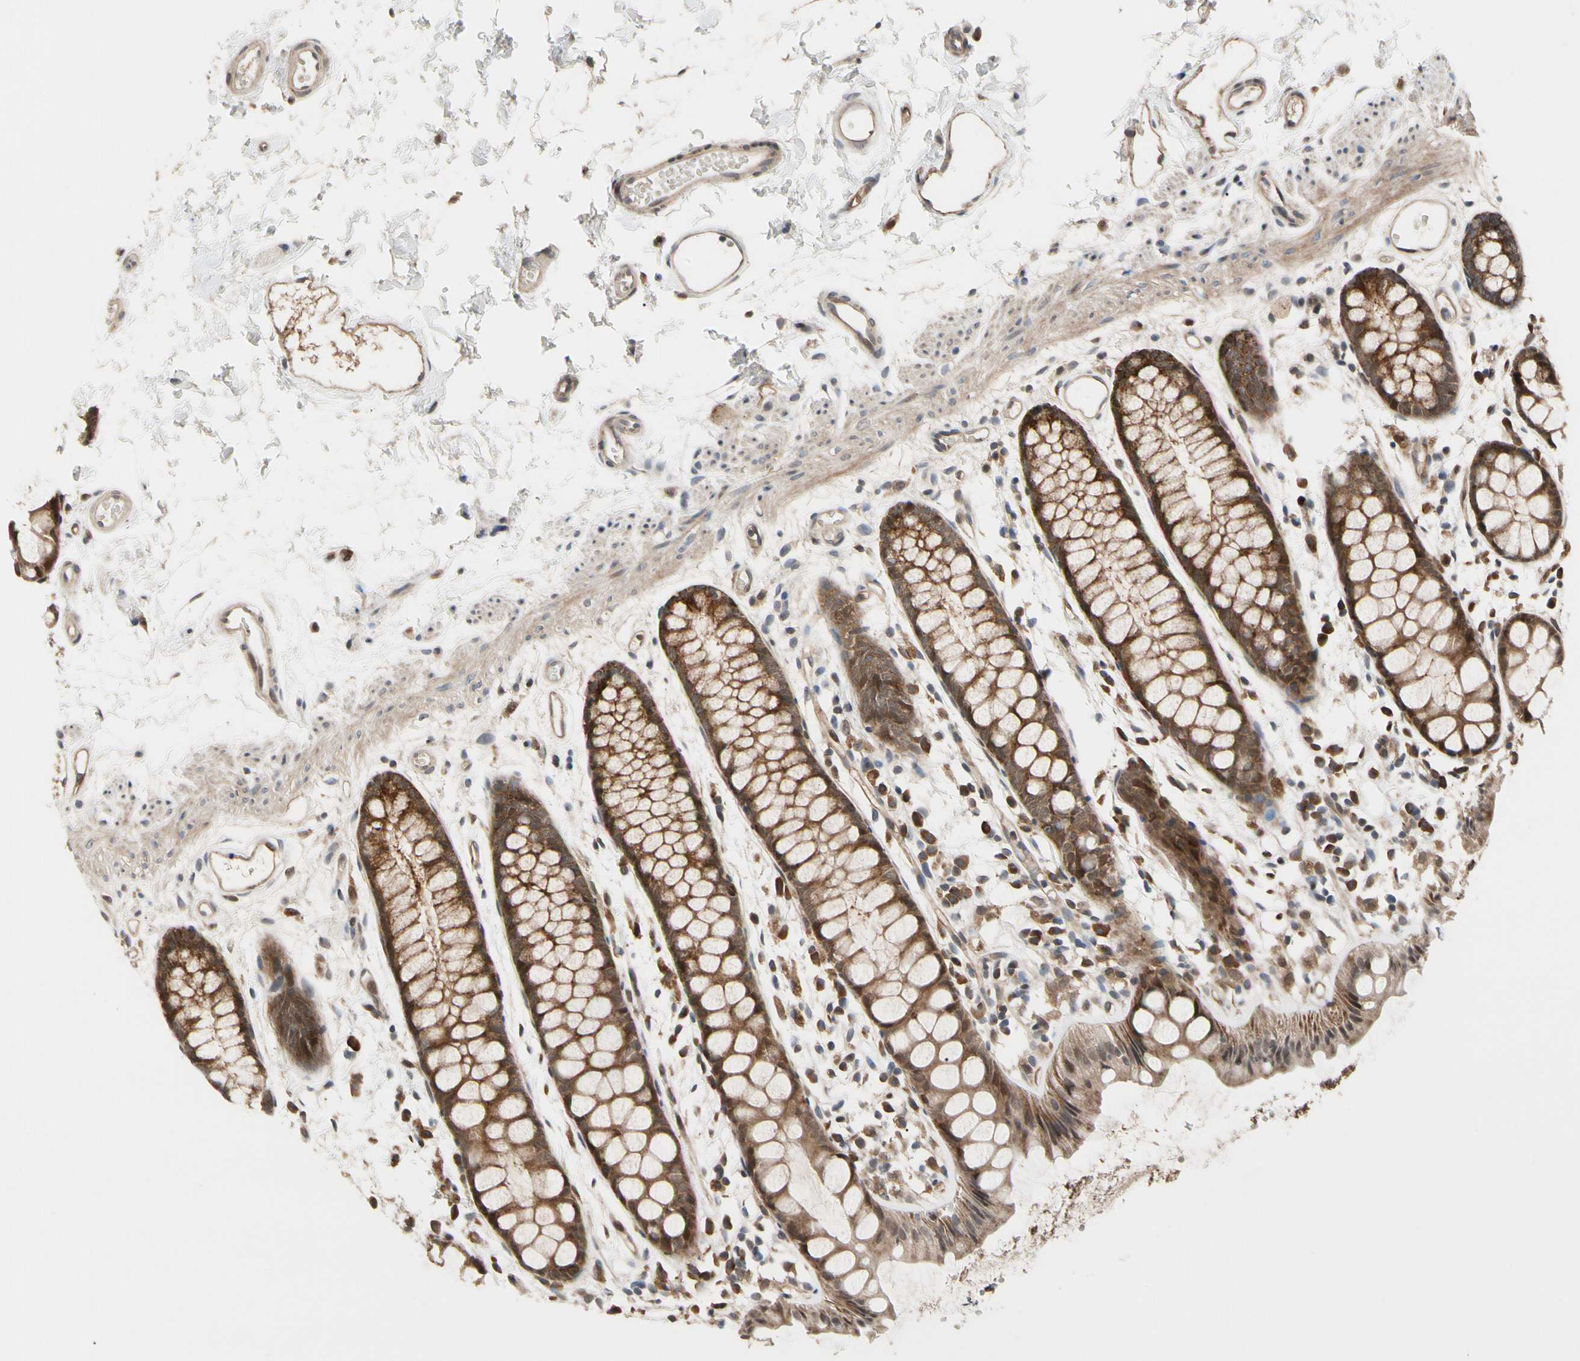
{"staining": {"intensity": "strong", "quantity": ">75%", "location": "cytoplasmic/membranous"}, "tissue": "rectum", "cell_type": "Glandular cells", "image_type": "normal", "snomed": [{"axis": "morphology", "description": "Normal tissue, NOS"}, {"axis": "topography", "description": "Rectum"}], "caption": "Immunohistochemical staining of normal human rectum shows high levels of strong cytoplasmic/membranous staining in about >75% of glandular cells. (DAB (3,3'-diaminobenzidine) IHC, brown staining for protein, blue staining for nuclei).", "gene": "CYTIP", "patient": {"sex": "female", "age": 66}}